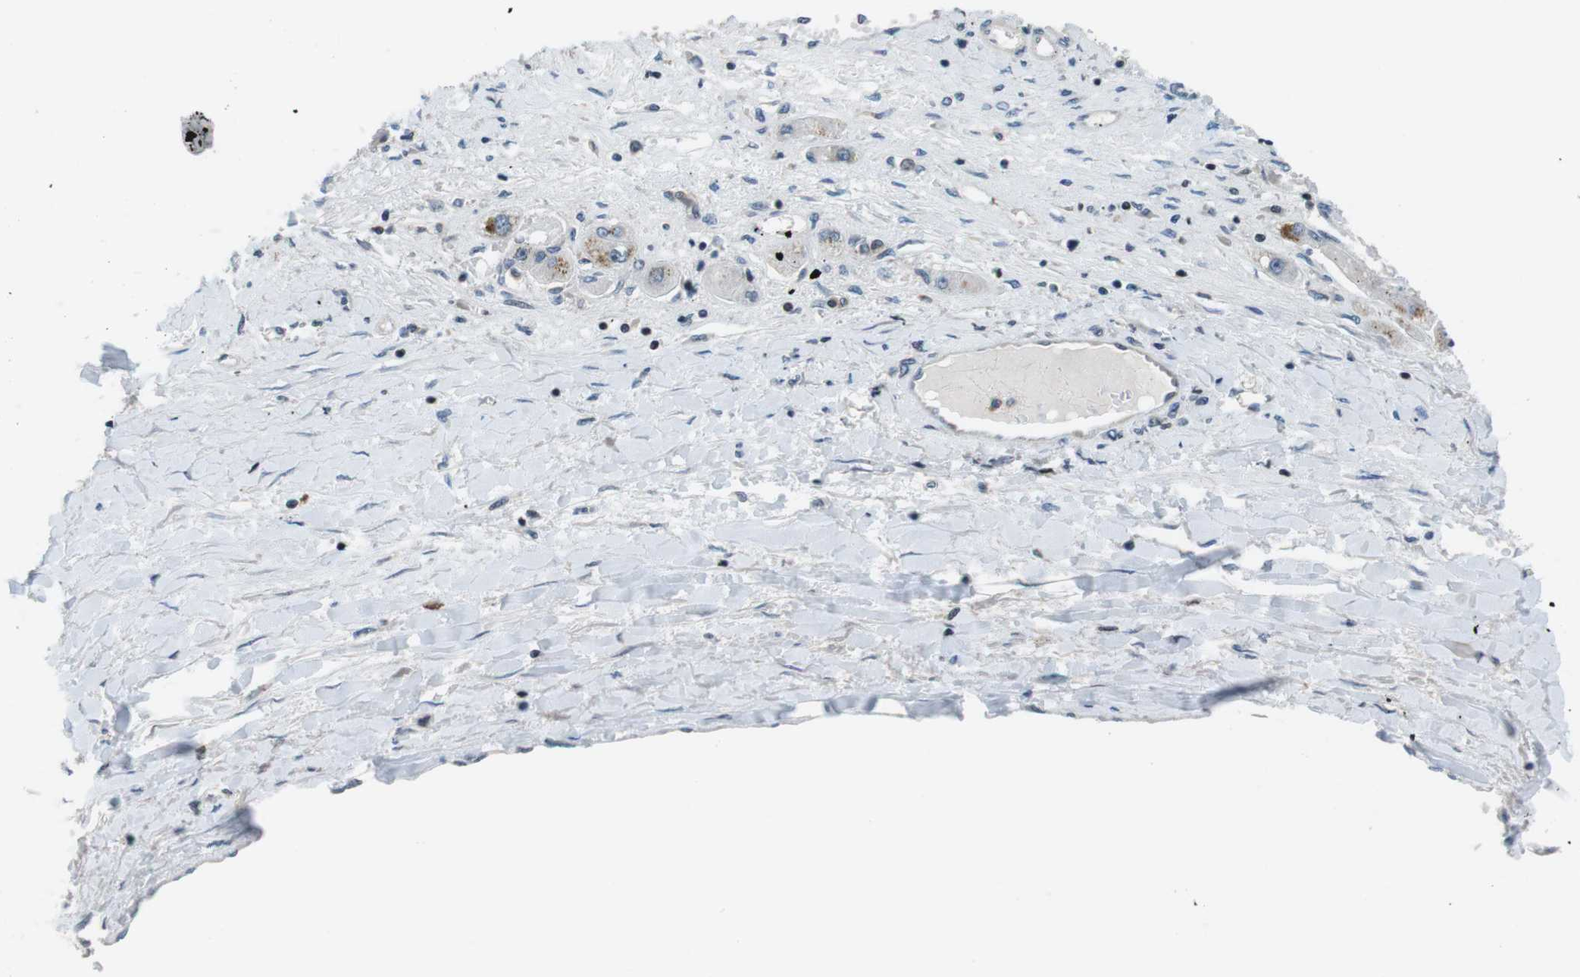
{"staining": {"intensity": "weak", "quantity": "<25%", "location": "cytoplasmic/membranous"}, "tissue": "liver cancer", "cell_type": "Tumor cells", "image_type": "cancer", "snomed": [{"axis": "morphology", "description": "Carcinoma, Hepatocellular, NOS"}, {"axis": "topography", "description": "Liver"}], "caption": "Protein analysis of liver hepatocellular carcinoma shows no significant expression in tumor cells. Brightfield microscopy of immunohistochemistry stained with DAB (3,3'-diaminobenzidine) (brown) and hematoxylin (blue), captured at high magnification.", "gene": "NEK4", "patient": {"sex": "female", "age": 61}}